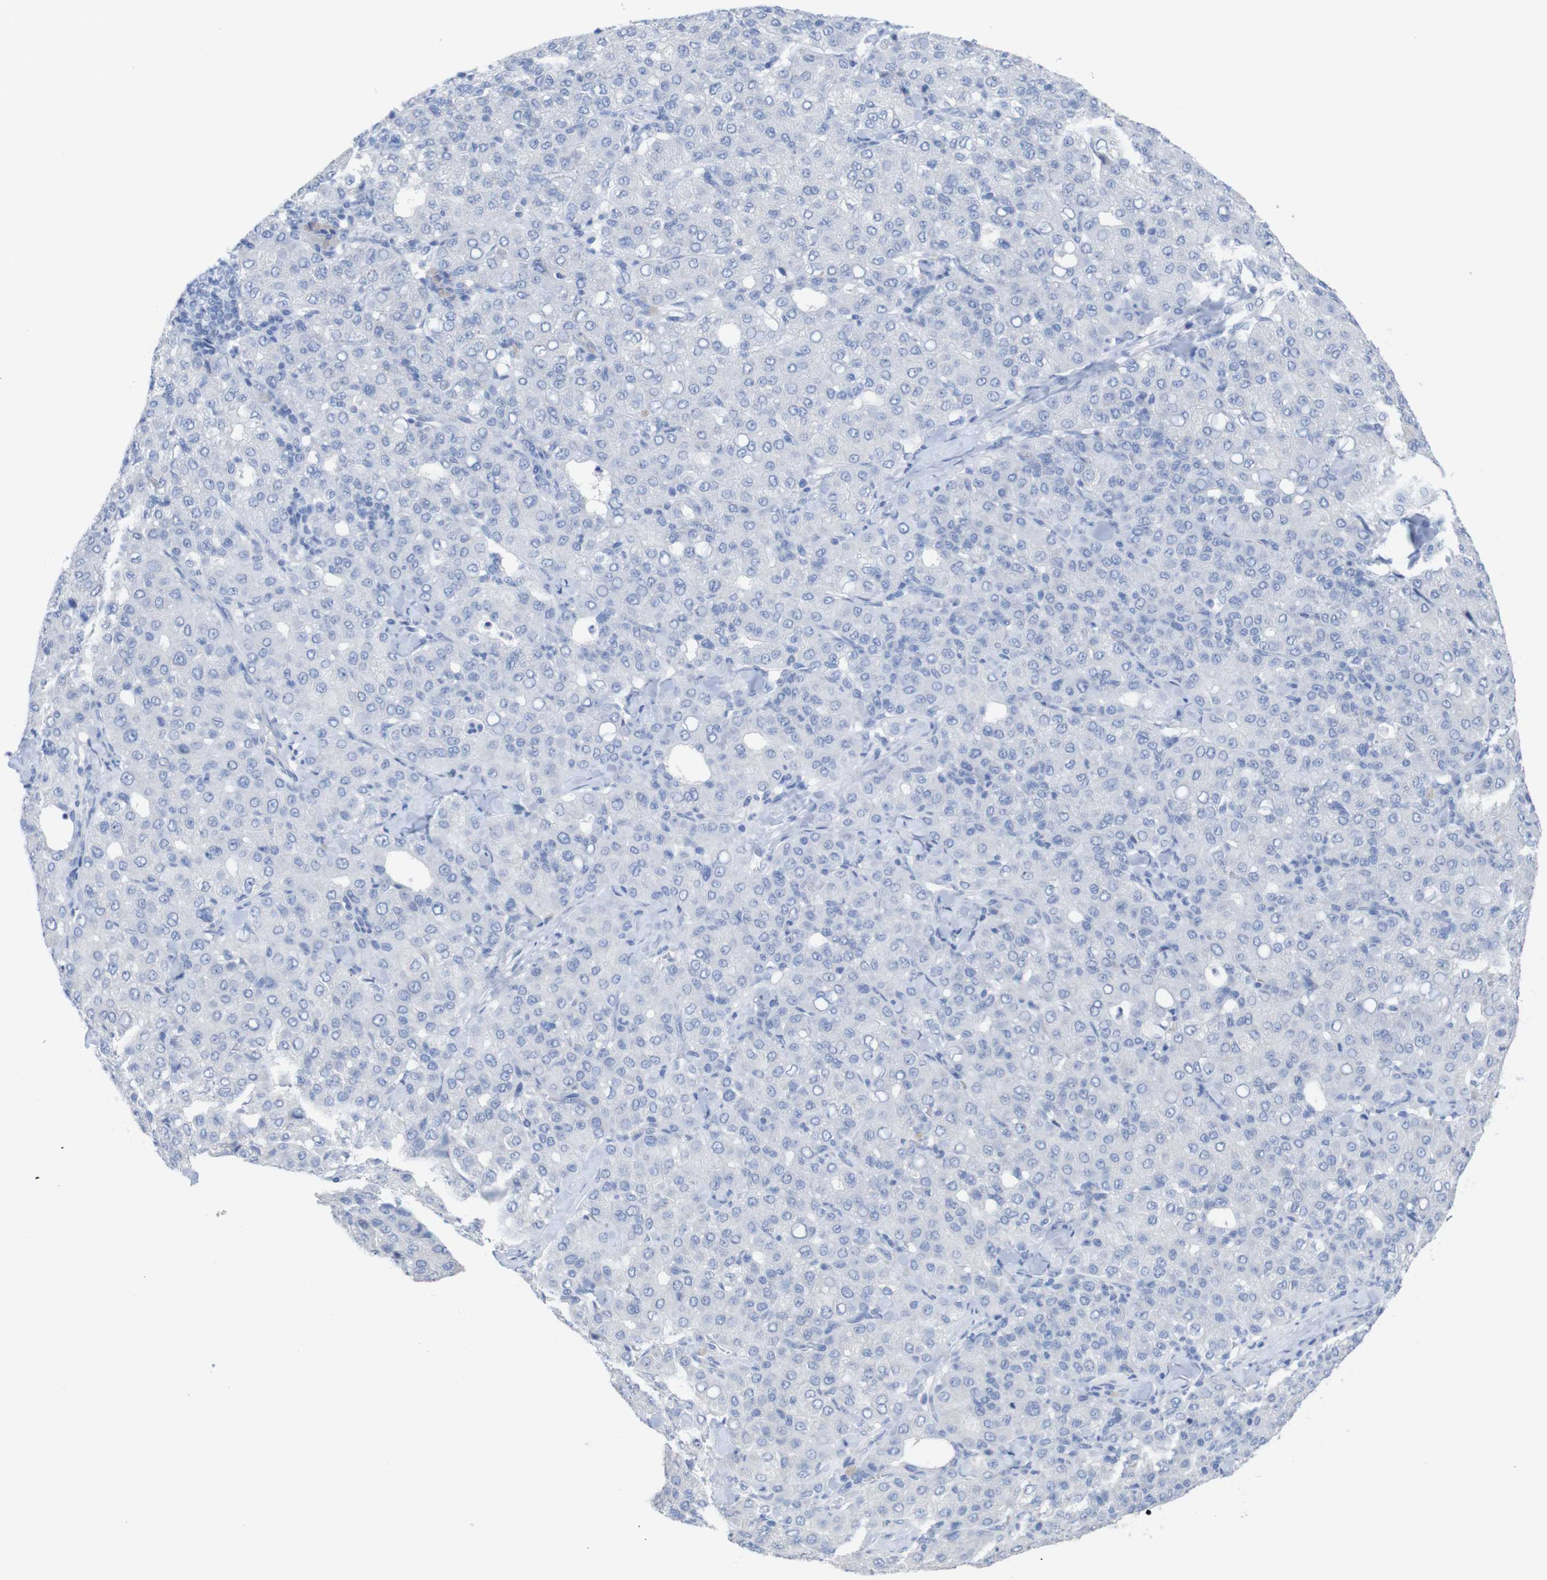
{"staining": {"intensity": "negative", "quantity": "none", "location": "none"}, "tissue": "liver cancer", "cell_type": "Tumor cells", "image_type": "cancer", "snomed": [{"axis": "morphology", "description": "Carcinoma, Hepatocellular, NOS"}, {"axis": "topography", "description": "Liver"}], "caption": "Human hepatocellular carcinoma (liver) stained for a protein using immunohistochemistry exhibits no positivity in tumor cells.", "gene": "PNMA1", "patient": {"sex": "male", "age": 65}}